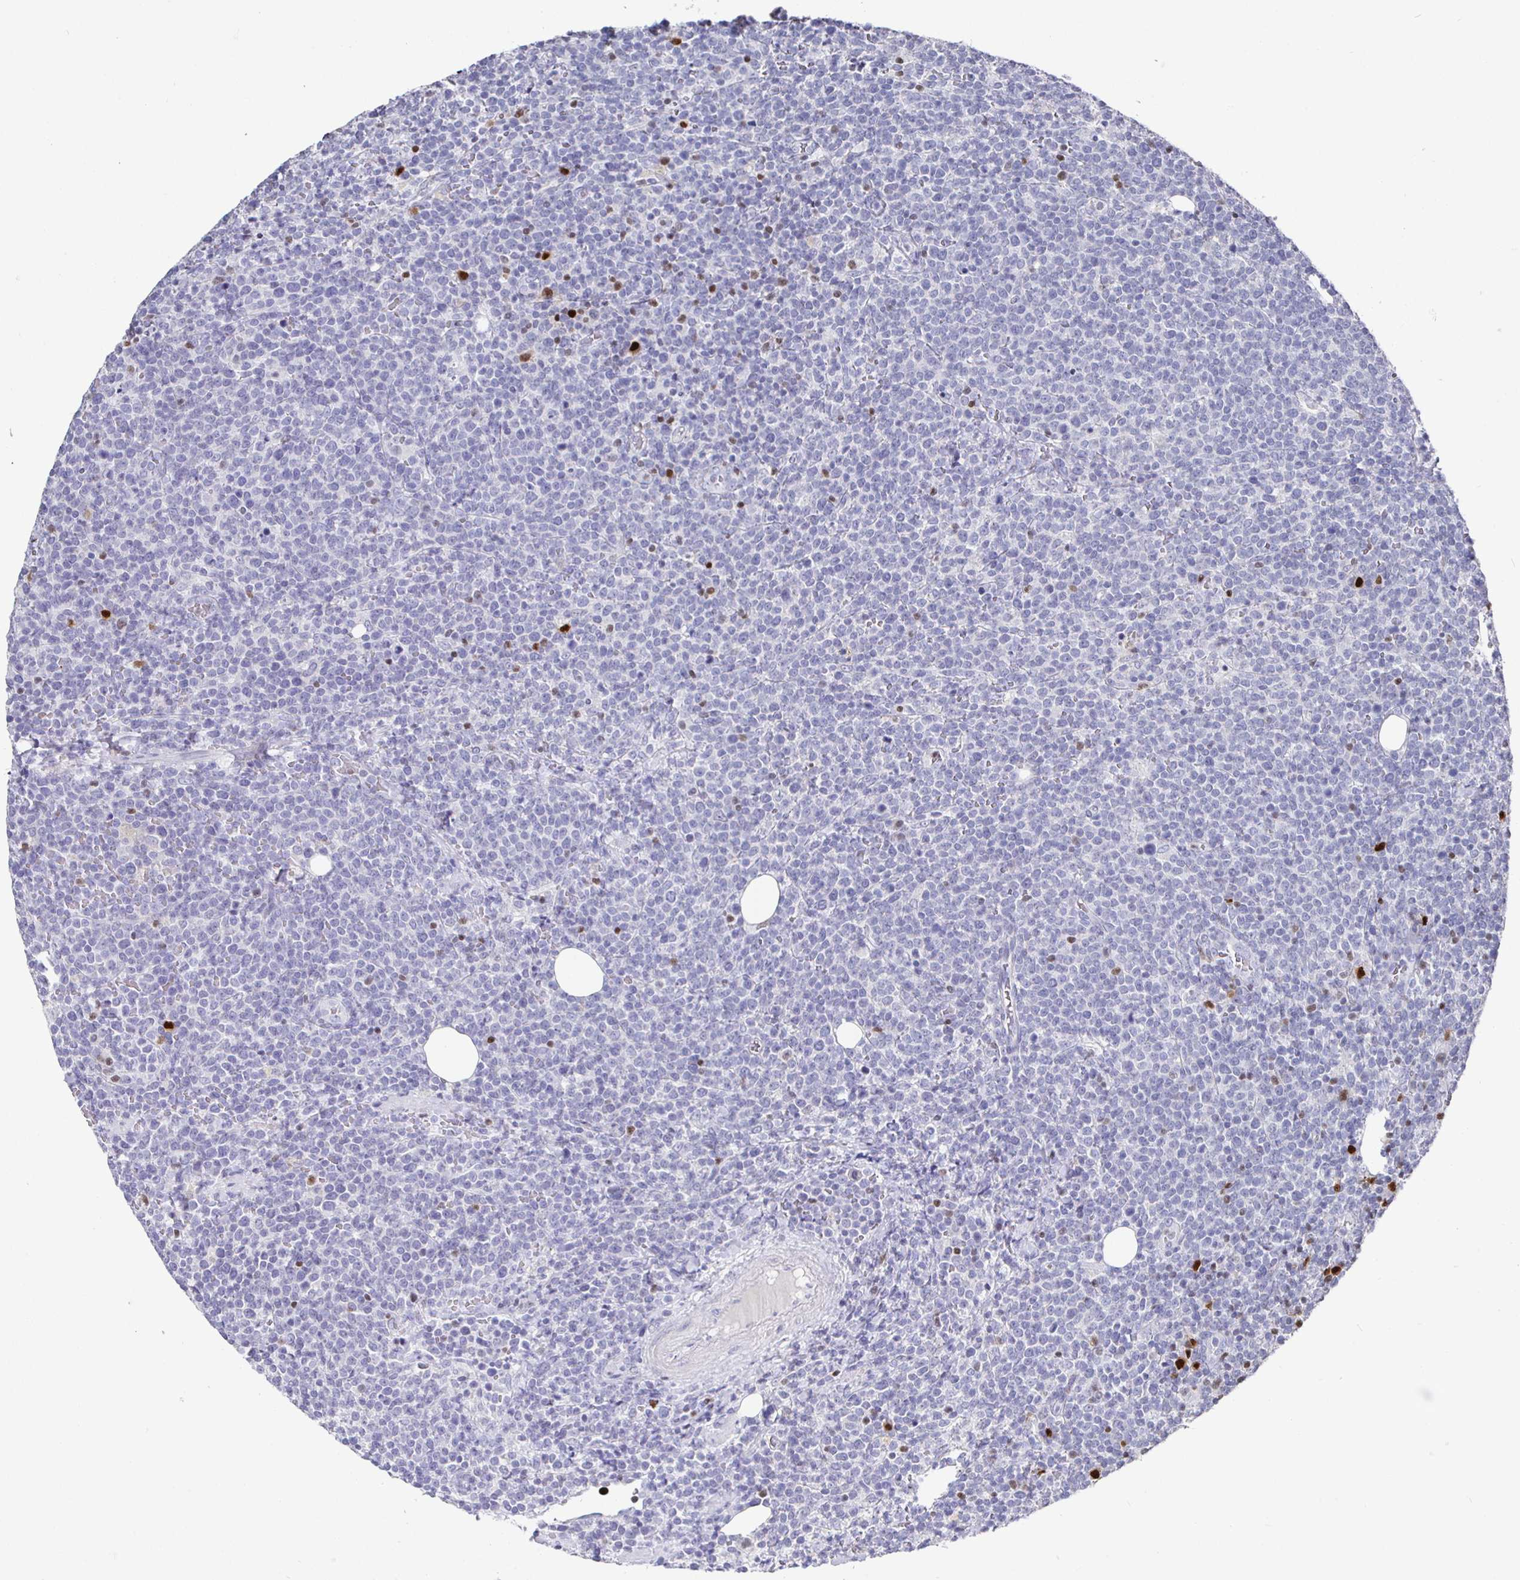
{"staining": {"intensity": "negative", "quantity": "none", "location": "none"}, "tissue": "lymphoma", "cell_type": "Tumor cells", "image_type": "cancer", "snomed": [{"axis": "morphology", "description": "Malignant lymphoma, non-Hodgkin's type, High grade"}, {"axis": "topography", "description": "Lymph node"}], "caption": "An image of high-grade malignant lymphoma, non-Hodgkin's type stained for a protein shows no brown staining in tumor cells. (Stains: DAB immunohistochemistry with hematoxylin counter stain, Microscopy: brightfield microscopy at high magnification).", "gene": "RUNX2", "patient": {"sex": "male", "age": 61}}